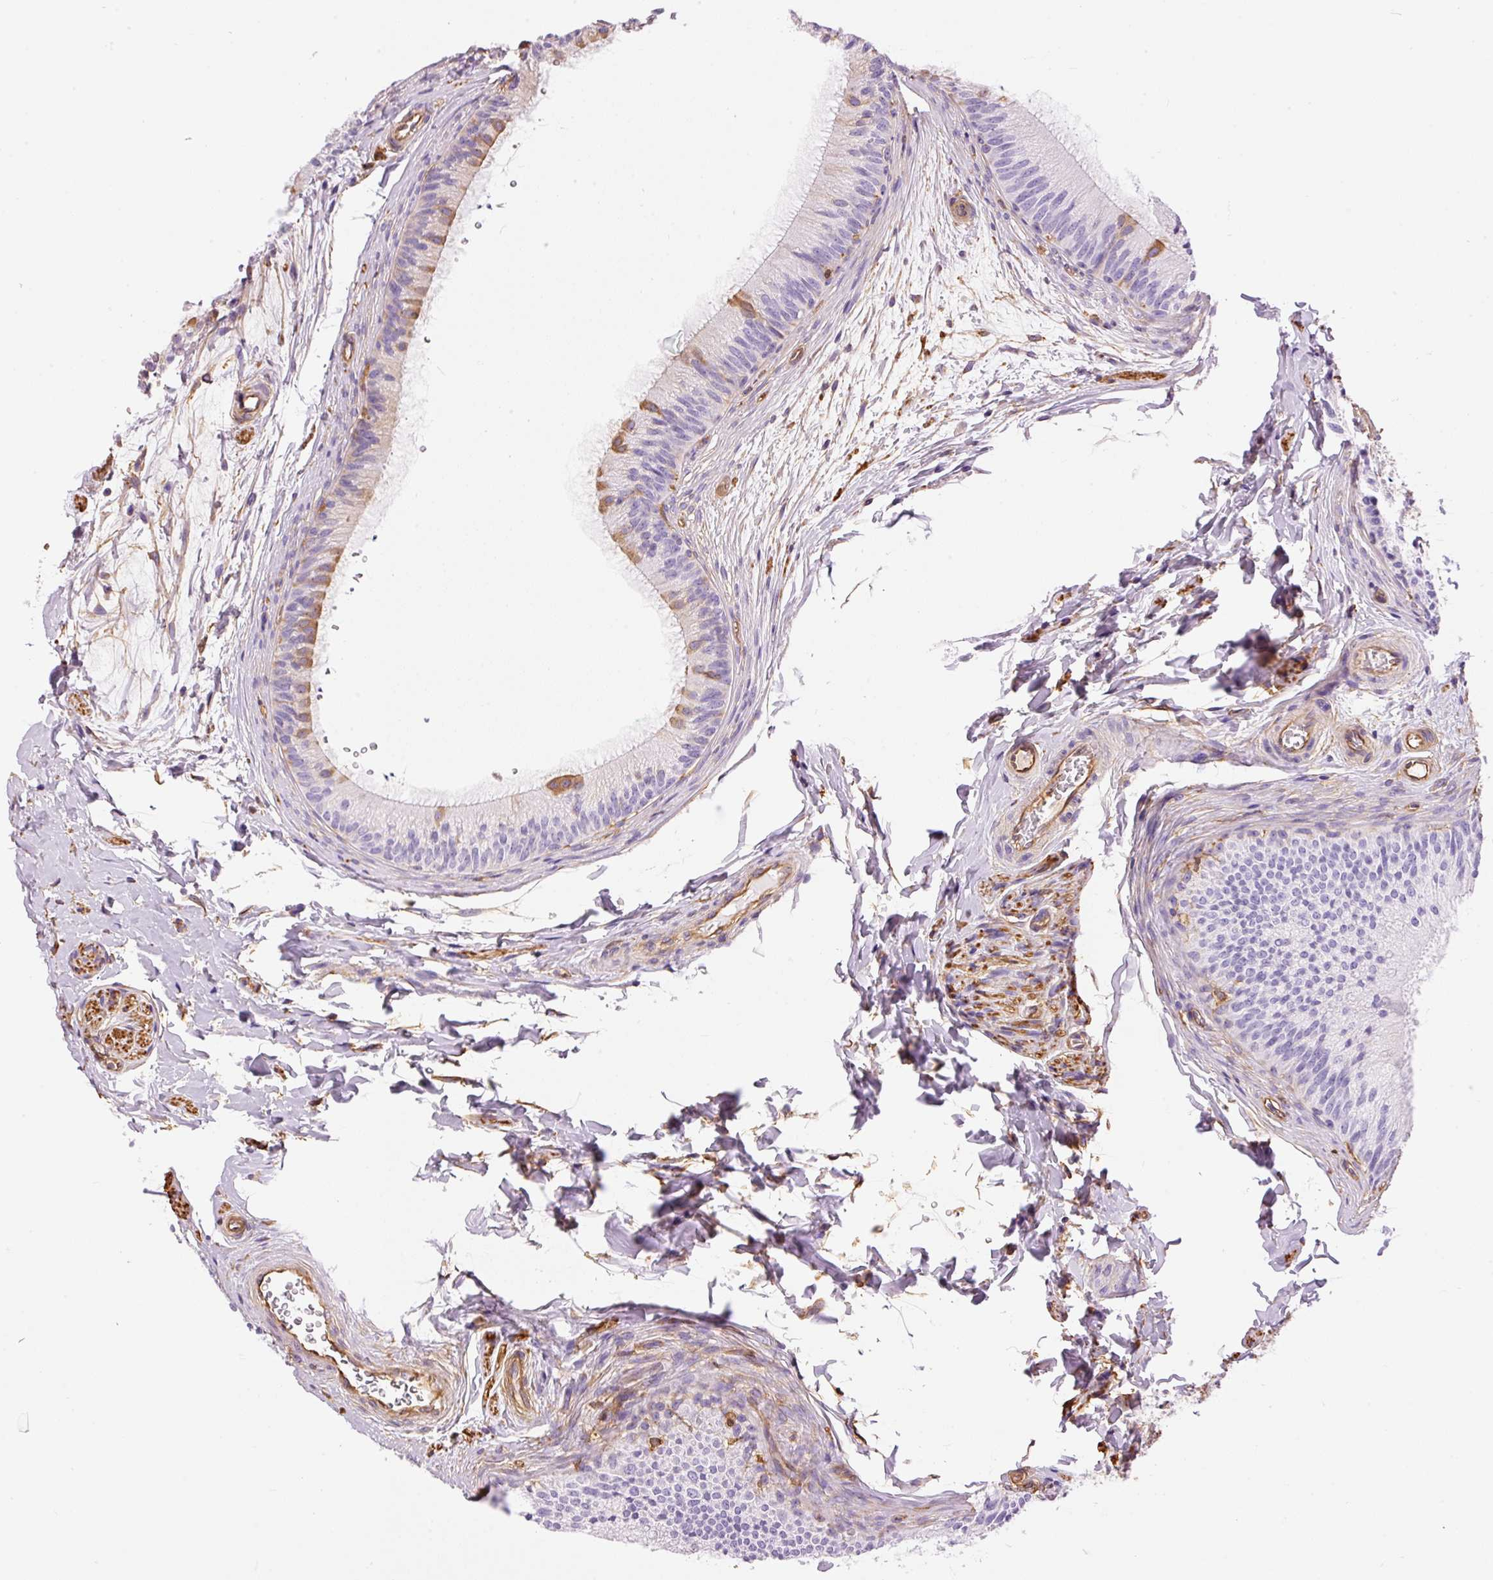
{"staining": {"intensity": "moderate", "quantity": "<25%", "location": "cytoplasmic/membranous"}, "tissue": "epididymis", "cell_type": "Glandular cells", "image_type": "normal", "snomed": [{"axis": "morphology", "description": "Normal tissue, NOS"}, {"axis": "topography", "description": "Epididymis"}], "caption": "High-power microscopy captured an immunohistochemistry micrograph of normal epididymis, revealing moderate cytoplasmic/membranous expression in approximately <25% of glandular cells.", "gene": "ENSG00000249624", "patient": {"sex": "male", "age": 24}}